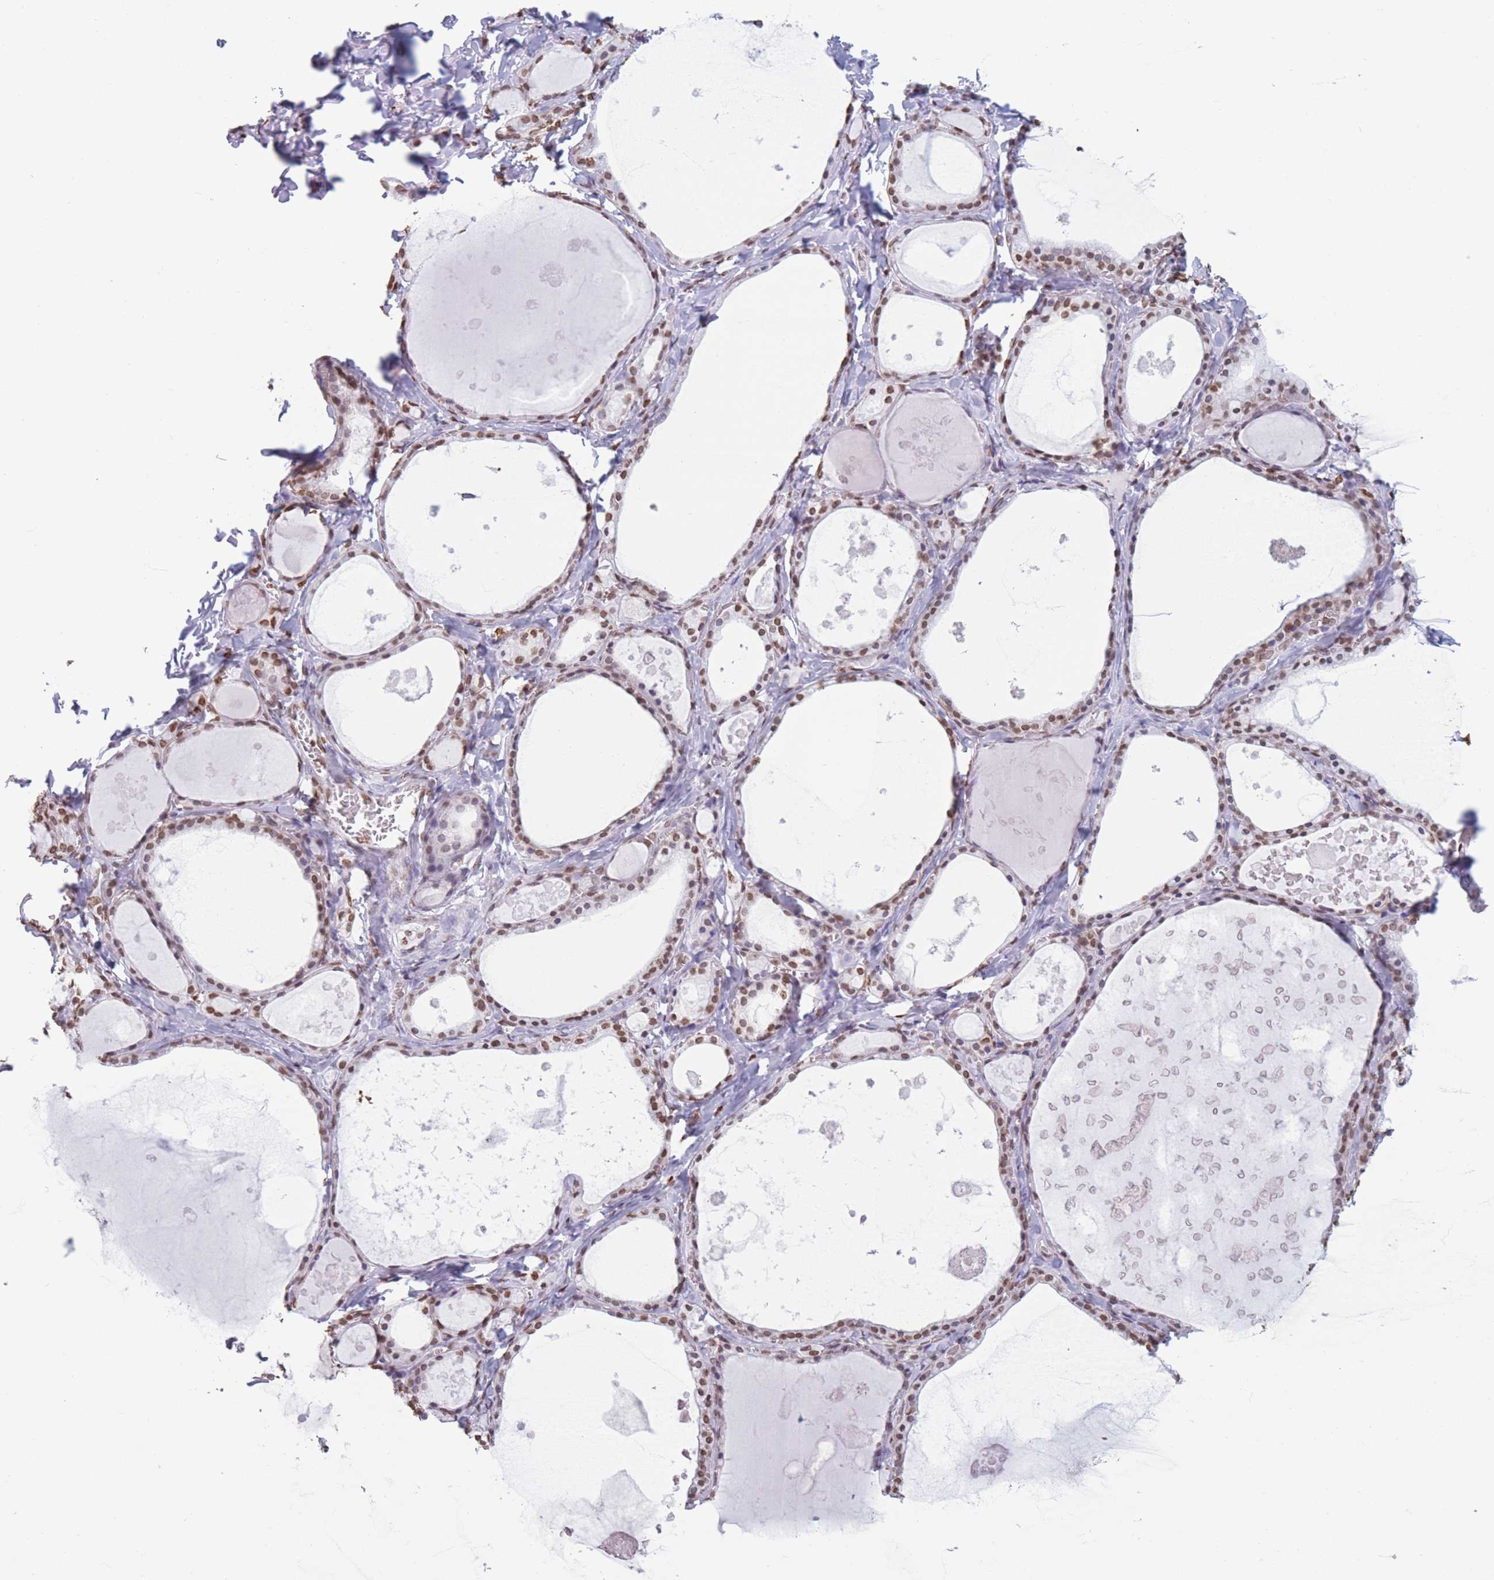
{"staining": {"intensity": "moderate", "quantity": ">75%", "location": "nuclear"}, "tissue": "thyroid gland", "cell_type": "Glandular cells", "image_type": "normal", "snomed": [{"axis": "morphology", "description": "Normal tissue, NOS"}, {"axis": "topography", "description": "Thyroid gland"}], "caption": "An image of human thyroid gland stained for a protein exhibits moderate nuclear brown staining in glandular cells. (DAB = brown stain, brightfield microscopy at high magnification).", "gene": "RYK", "patient": {"sex": "male", "age": 56}}